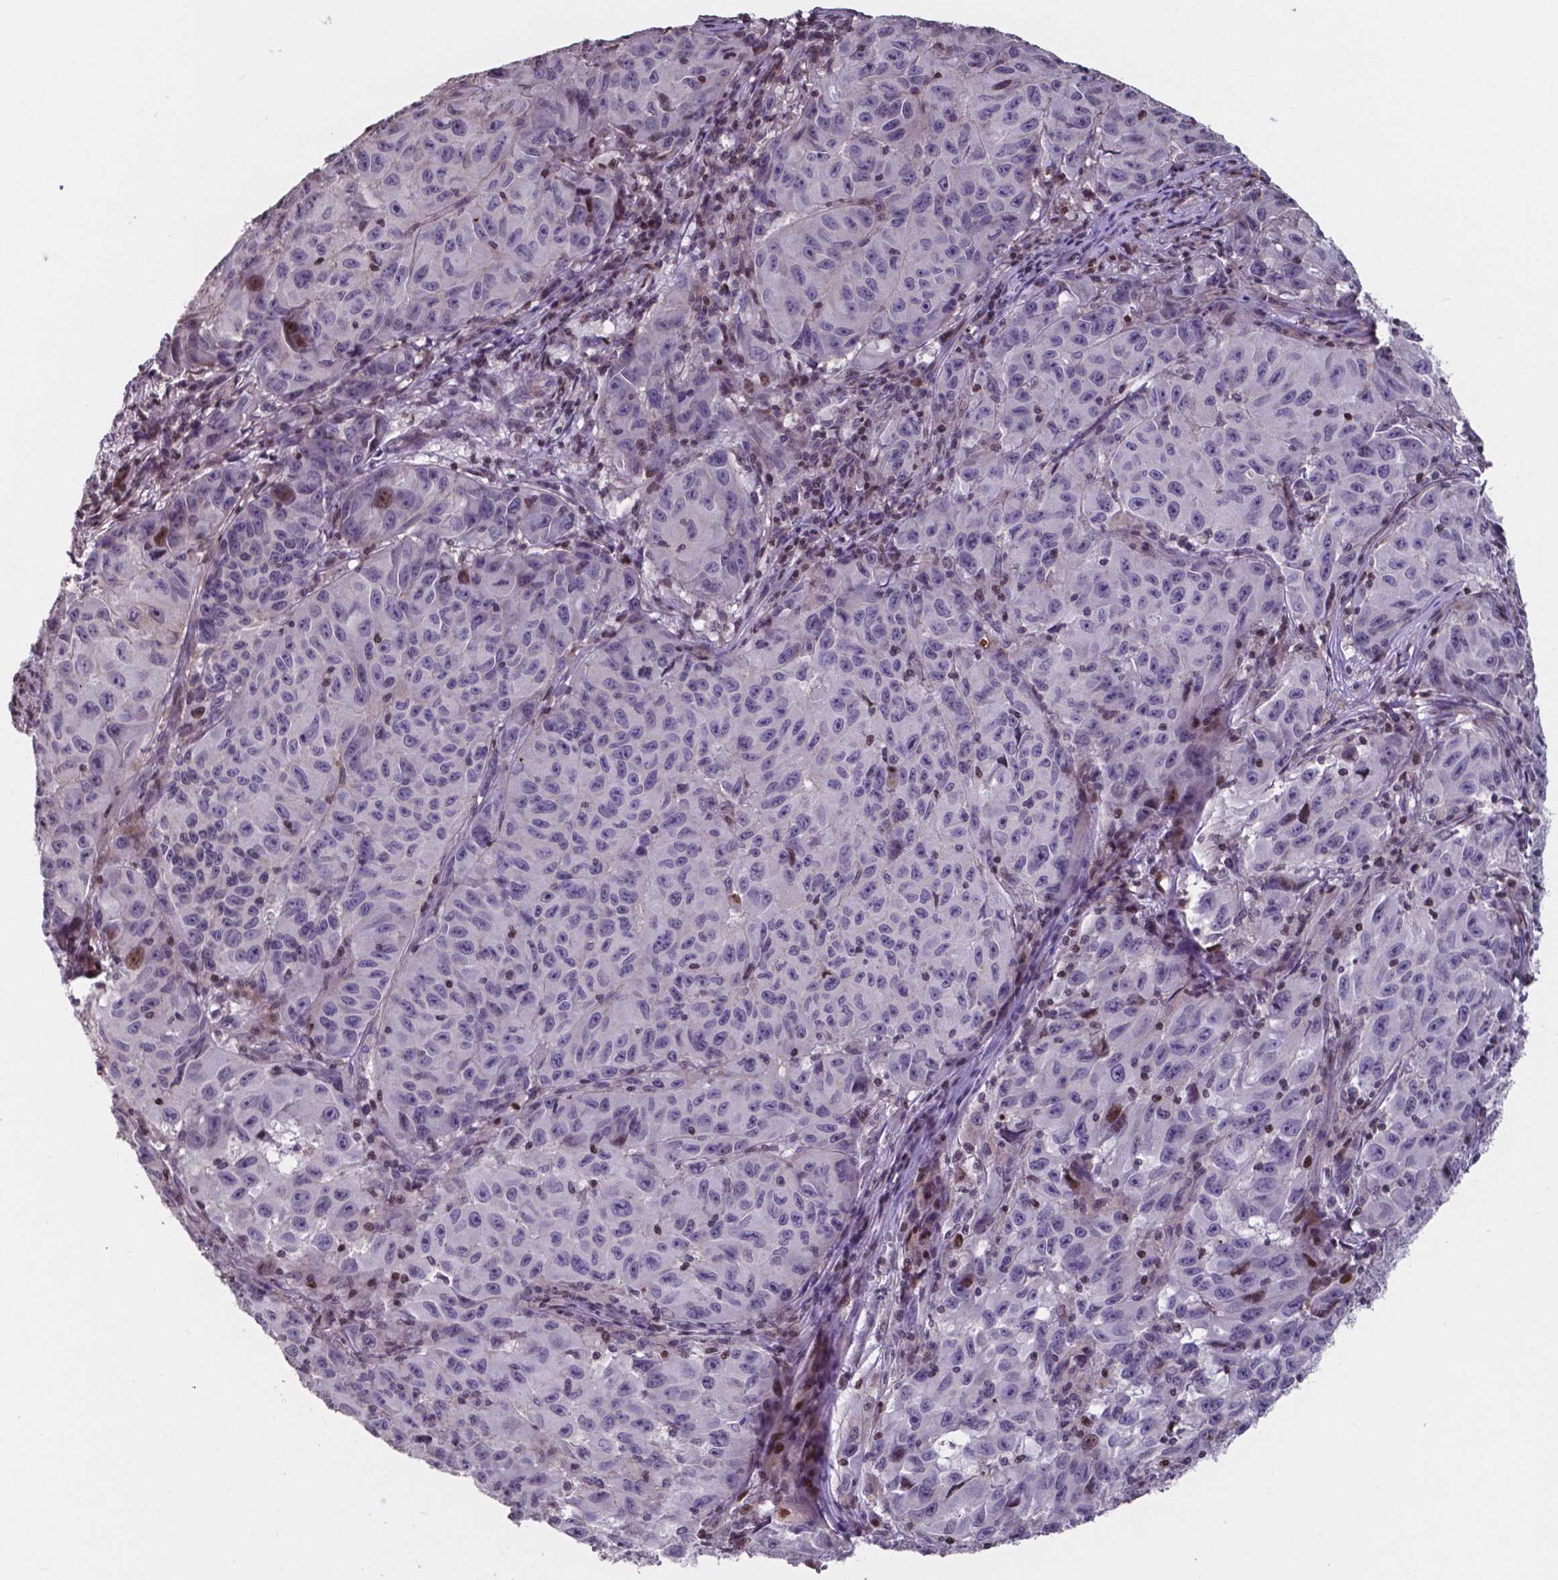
{"staining": {"intensity": "negative", "quantity": "none", "location": "none"}, "tissue": "melanoma", "cell_type": "Tumor cells", "image_type": "cancer", "snomed": [{"axis": "morphology", "description": "Malignant melanoma, NOS"}, {"axis": "topography", "description": "Vulva, labia, clitoris and Bartholin´s gland, NO"}], "caption": "This is an IHC micrograph of malignant melanoma. There is no expression in tumor cells.", "gene": "MLC1", "patient": {"sex": "female", "age": 75}}